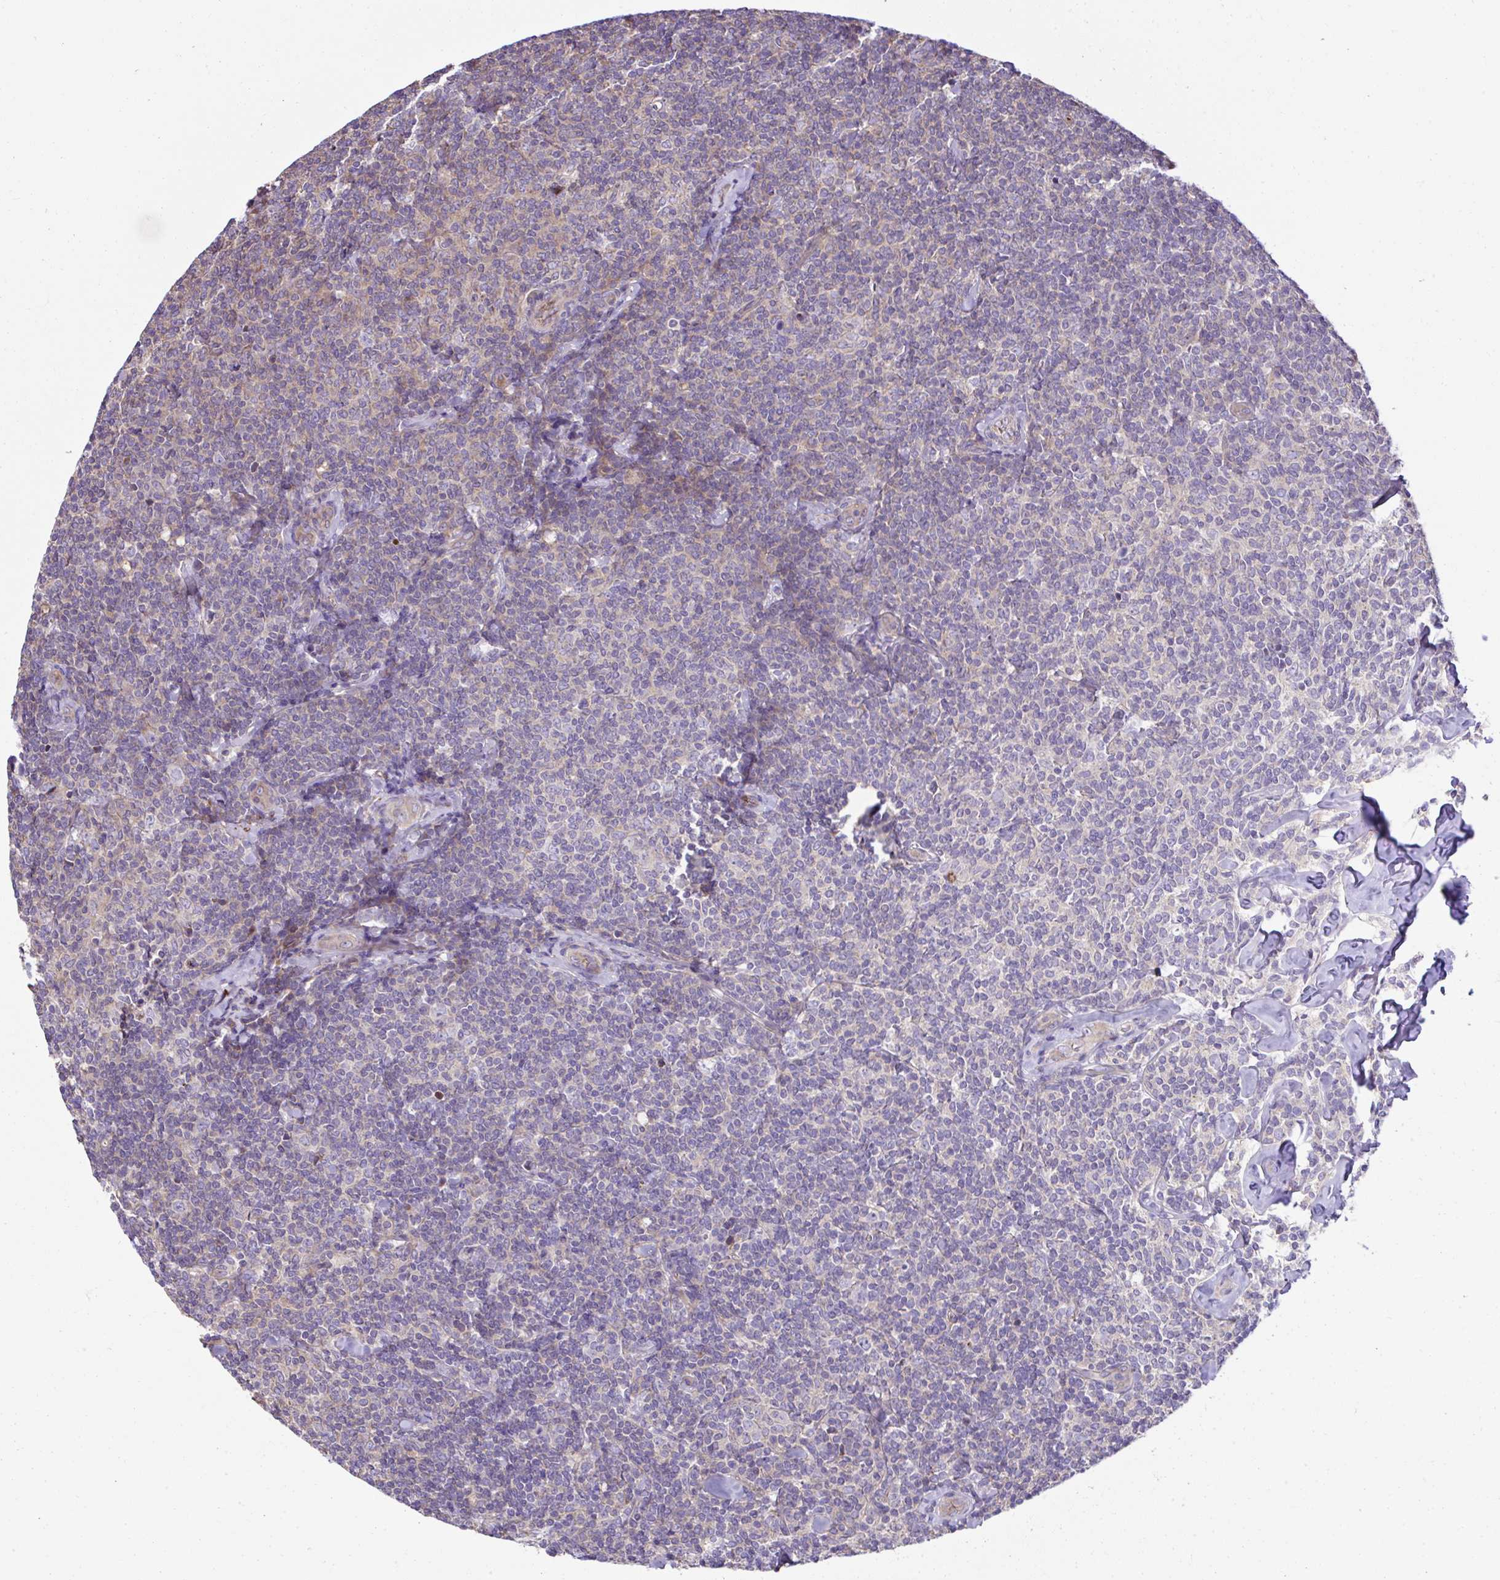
{"staining": {"intensity": "negative", "quantity": "none", "location": "none"}, "tissue": "lymphoma", "cell_type": "Tumor cells", "image_type": "cancer", "snomed": [{"axis": "morphology", "description": "Malignant lymphoma, non-Hodgkin's type, Low grade"}, {"axis": "topography", "description": "Lymph node"}], "caption": "Immunohistochemistry photomicrograph of lymphoma stained for a protein (brown), which exhibits no expression in tumor cells. Nuclei are stained in blue.", "gene": "CCDC85C", "patient": {"sex": "female", "age": 56}}